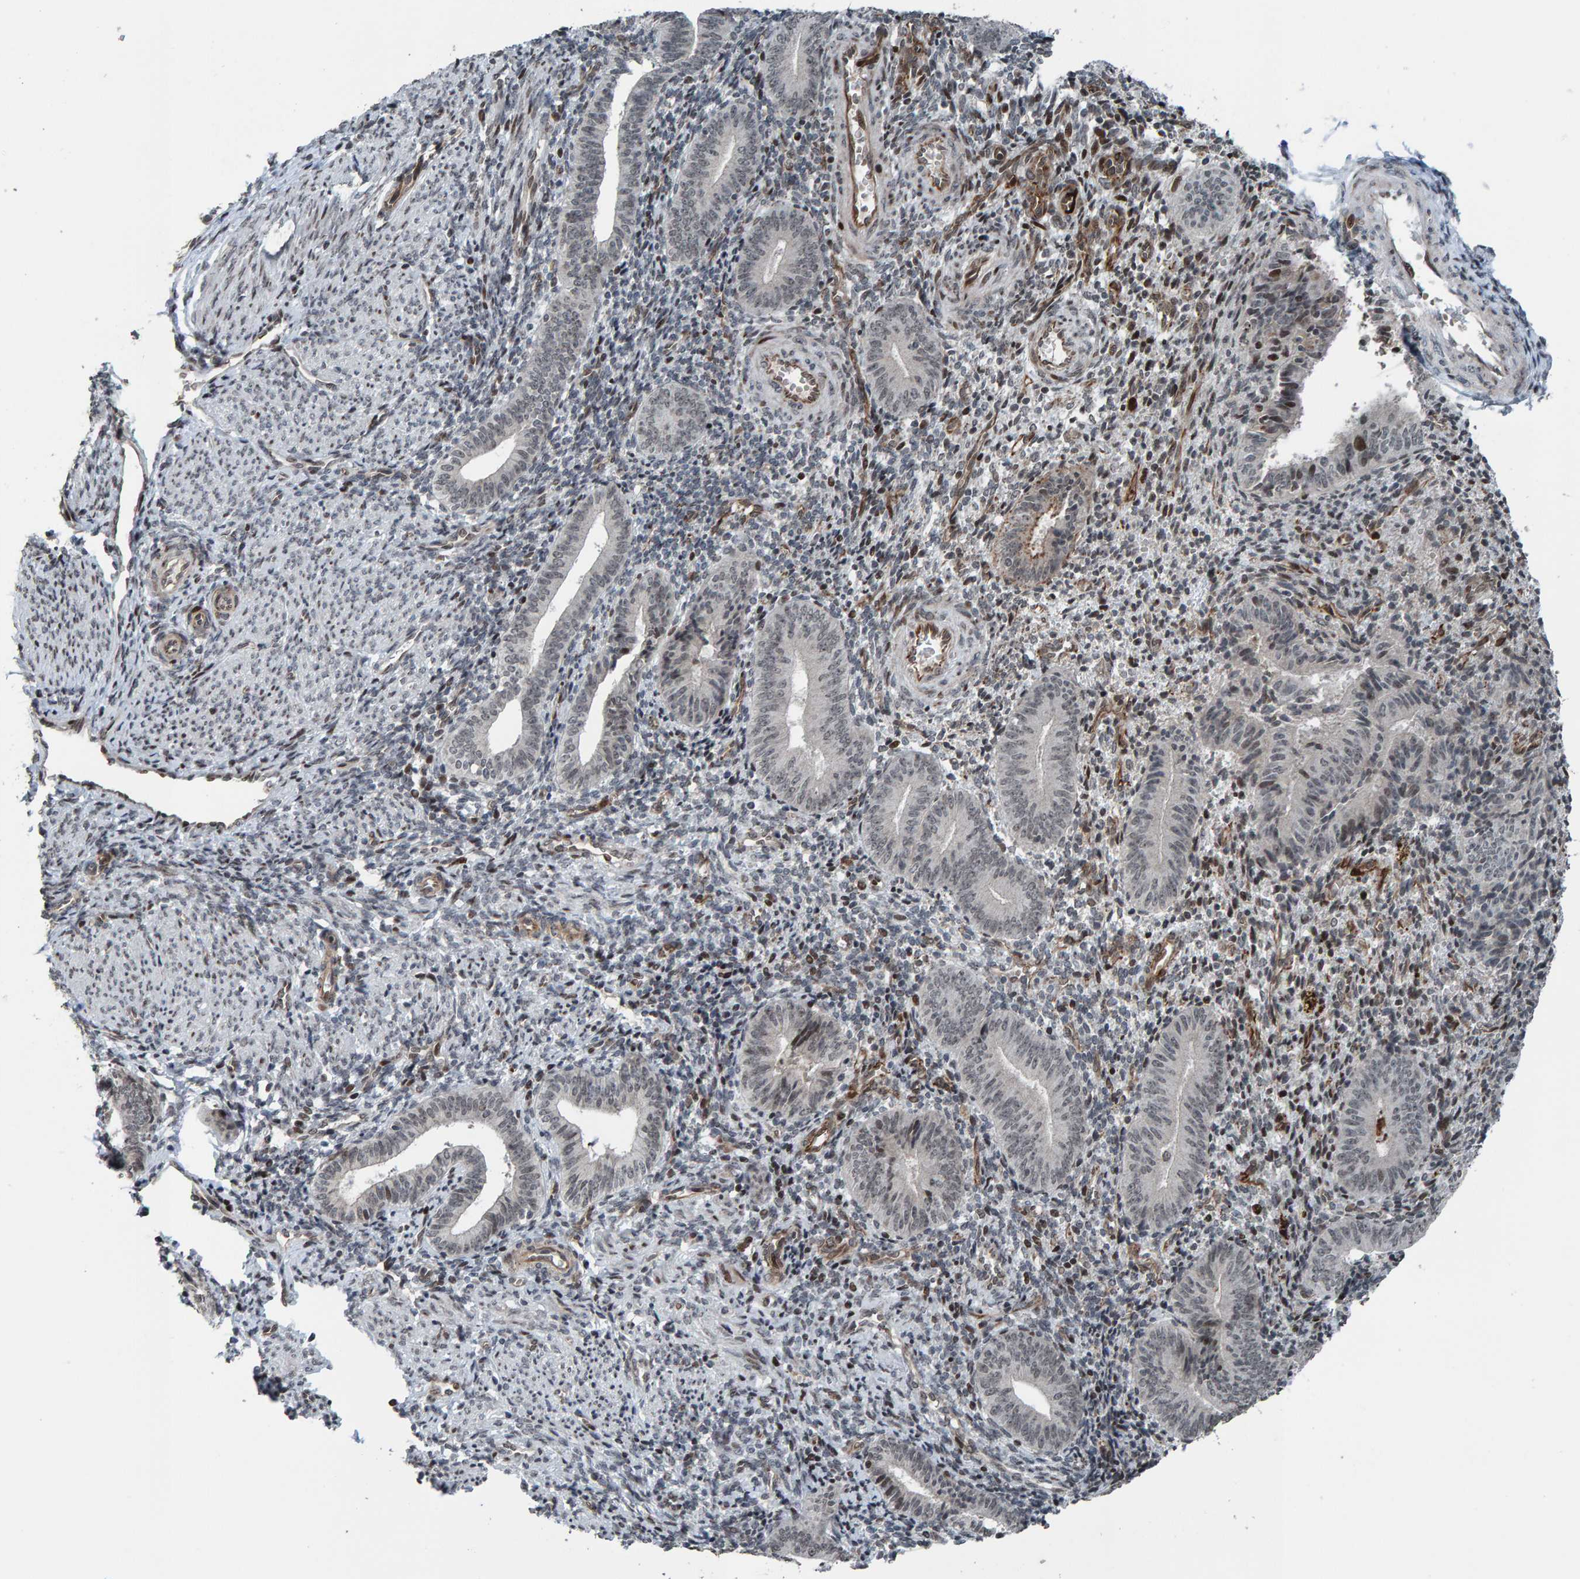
{"staining": {"intensity": "weak", "quantity": "25%-75%", "location": "cytoplasmic/membranous,nuclear"}, "tissue": "endometrium", "cell_type": "Cells in endometrial stroma", "image_type": "normal", "snomed": [{"axis": "morphology", "description": "Normal tissue, NOS"}, {"axis": "topography", "description": "Uterus"}, {"axis": "topography", "description": "Endometrium"}], "caption": "Immunohistochemistry histopathology image of unremarkable endometrium: endometrium stained using immunohistochemistry (IHC) shows low levels of weak protein expression localized specifically in the cytoplasmic/membranous,nuclear of cells in endometrial stroma, appearing as a cytoplasmic/membranous,nuclear brown color.", "gene": "ZNF366", "patient": {"sex": "female", "age": 33}}